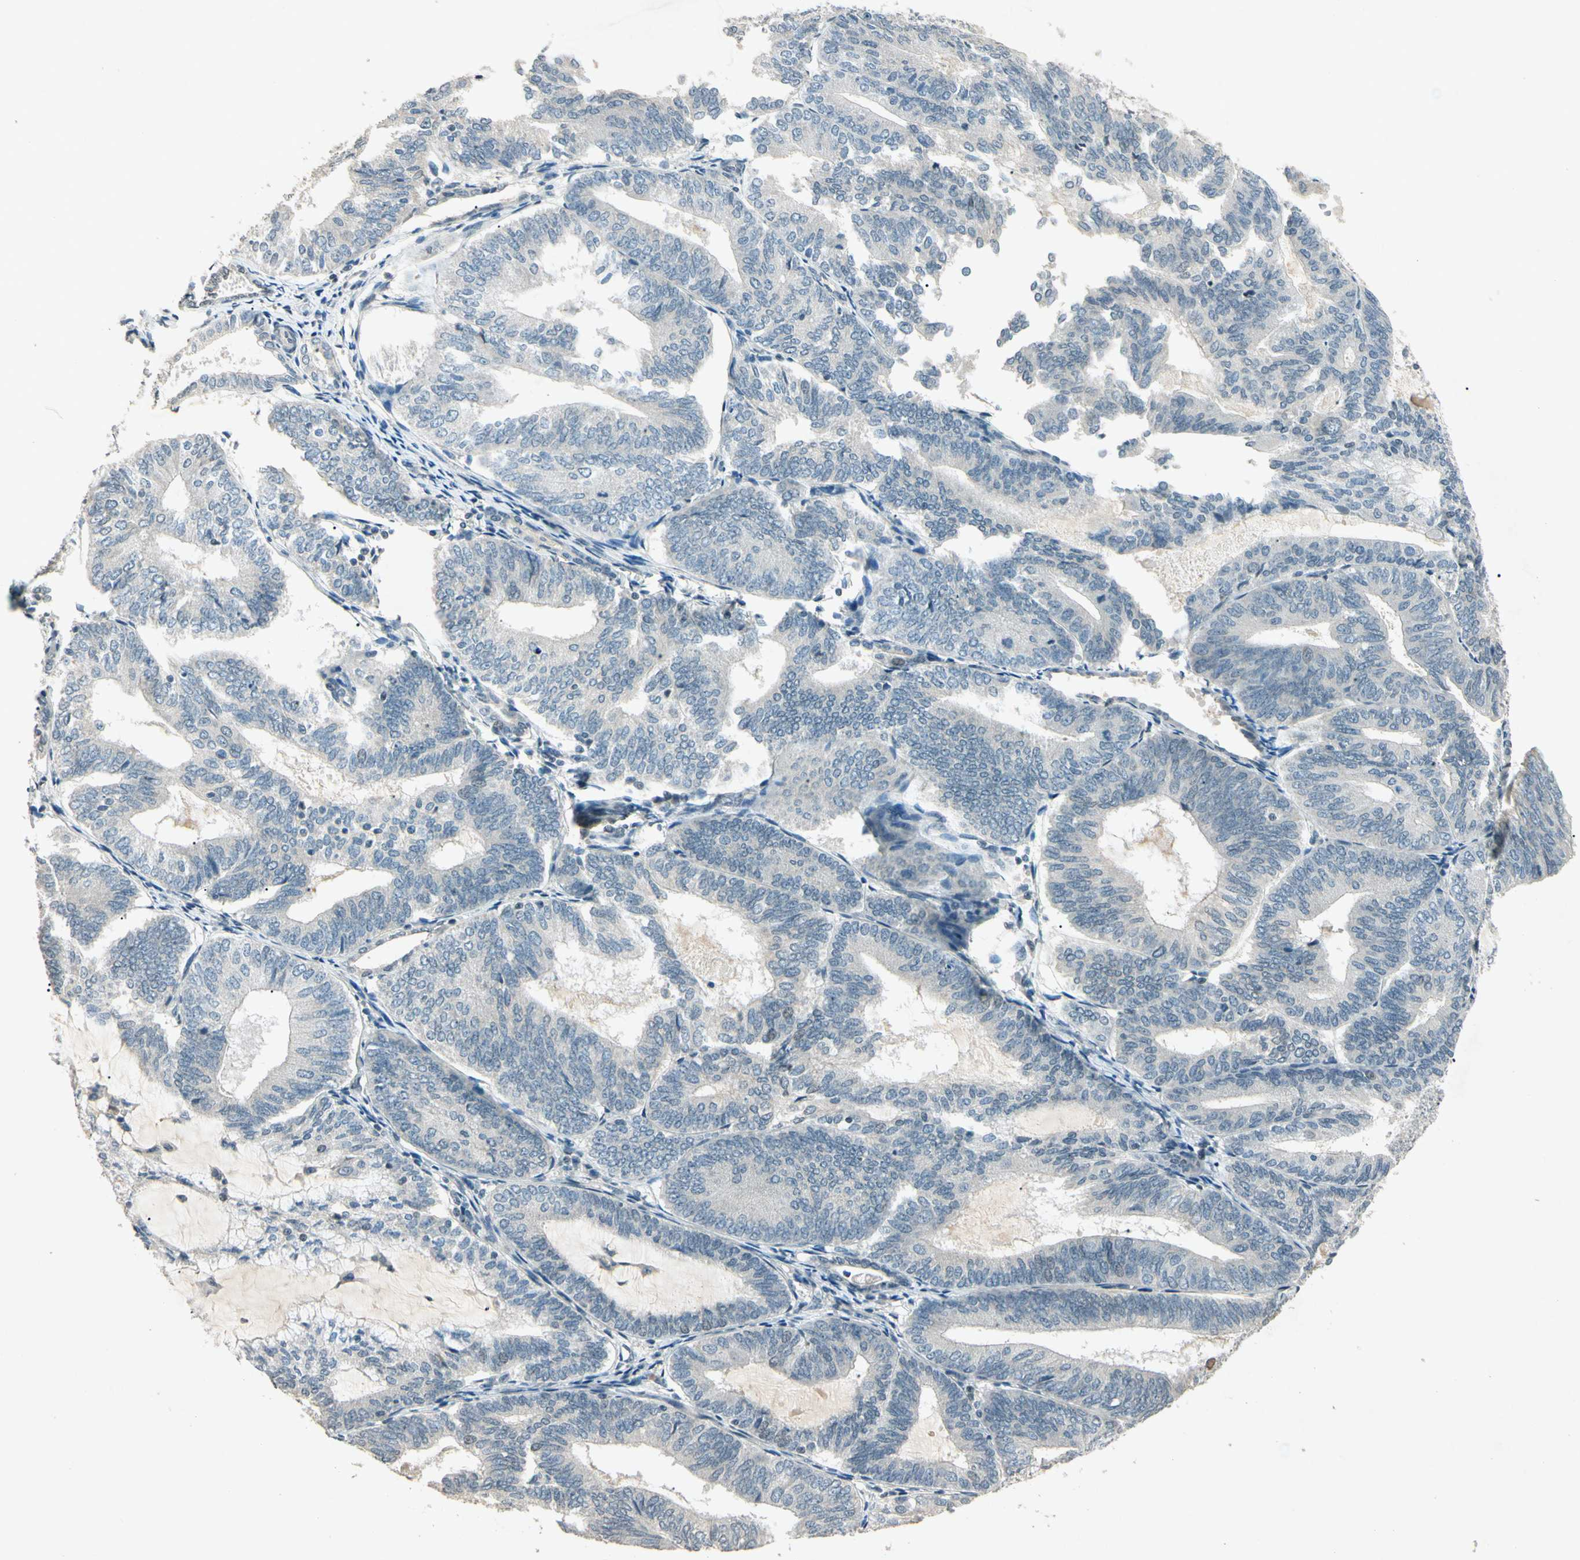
{"staining": {"intensity": "negative", "quantity": "none", "location": "none"}, "tissue": "endometrial cancer", "cell_type": "Tumor cells", "image_type": "cancer", "snomed": [{"axis": "morphology", "description": "Adenocarcinoma, NOS"}, {"axis": "topography", "description": "Endometrium"}], "caption": "This is an immunohistochemistry (IHC) image of human endometrial cancer (adenocarcinoma). There is no expression in tumor cells.", "gene": "ZBTB4", "patient": {"sex": "female", "age": 81}}